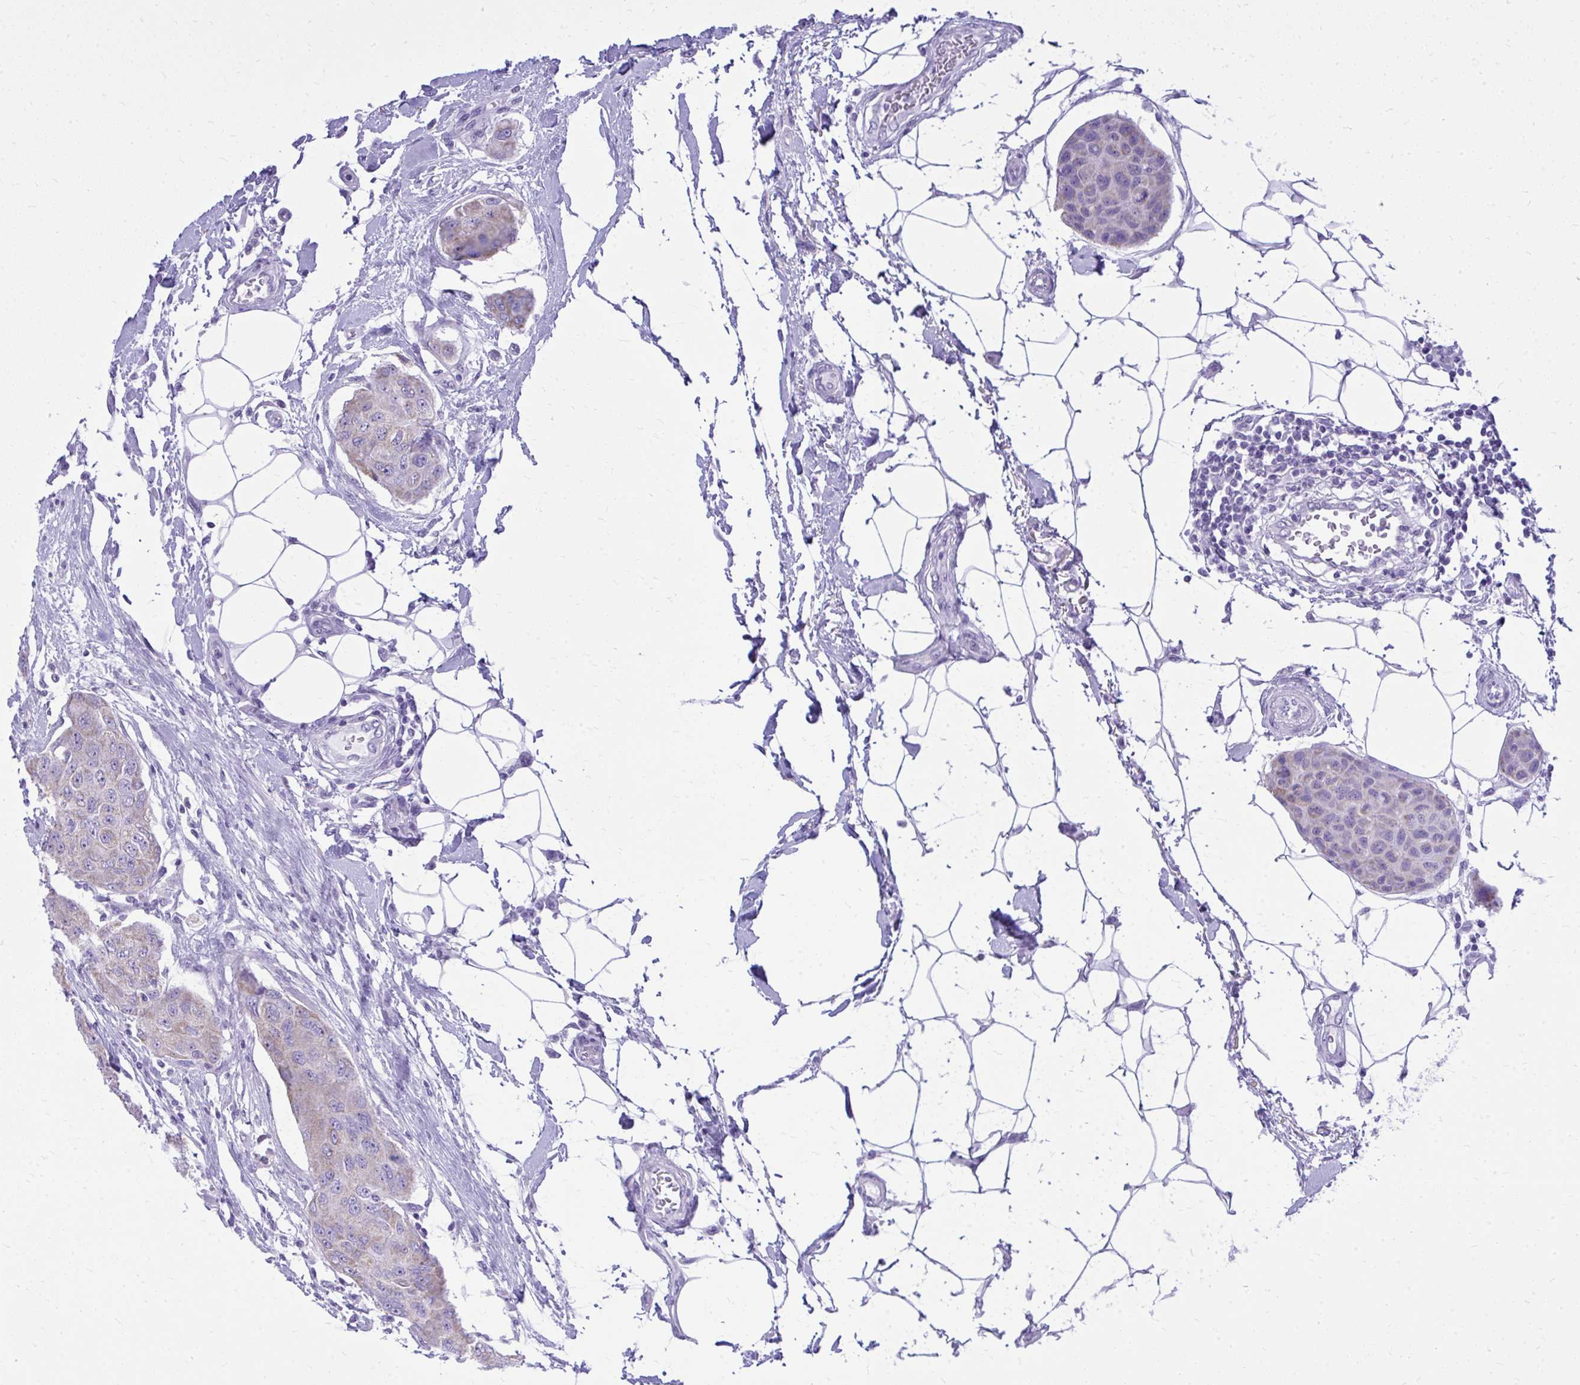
{"staining": {"intensity": "negative", "quantity": "none", "location": "none"}, "tissue": "breast cancer", "cell_type": "Tumor cells", "image_type": "cancer", "snomed": [{"axis": "morphology", "description": "Duct carcinoma"}, {"axis": "topography", "description": "Breast"}, {"axis": "topography", "description": "Lymph node"}], "caption": "Immunohistochemical staining of breast cancer shows no significant staining in tumor cells.", "gene": "RALYL", "patient": {"sex": "female", "age": 80}}